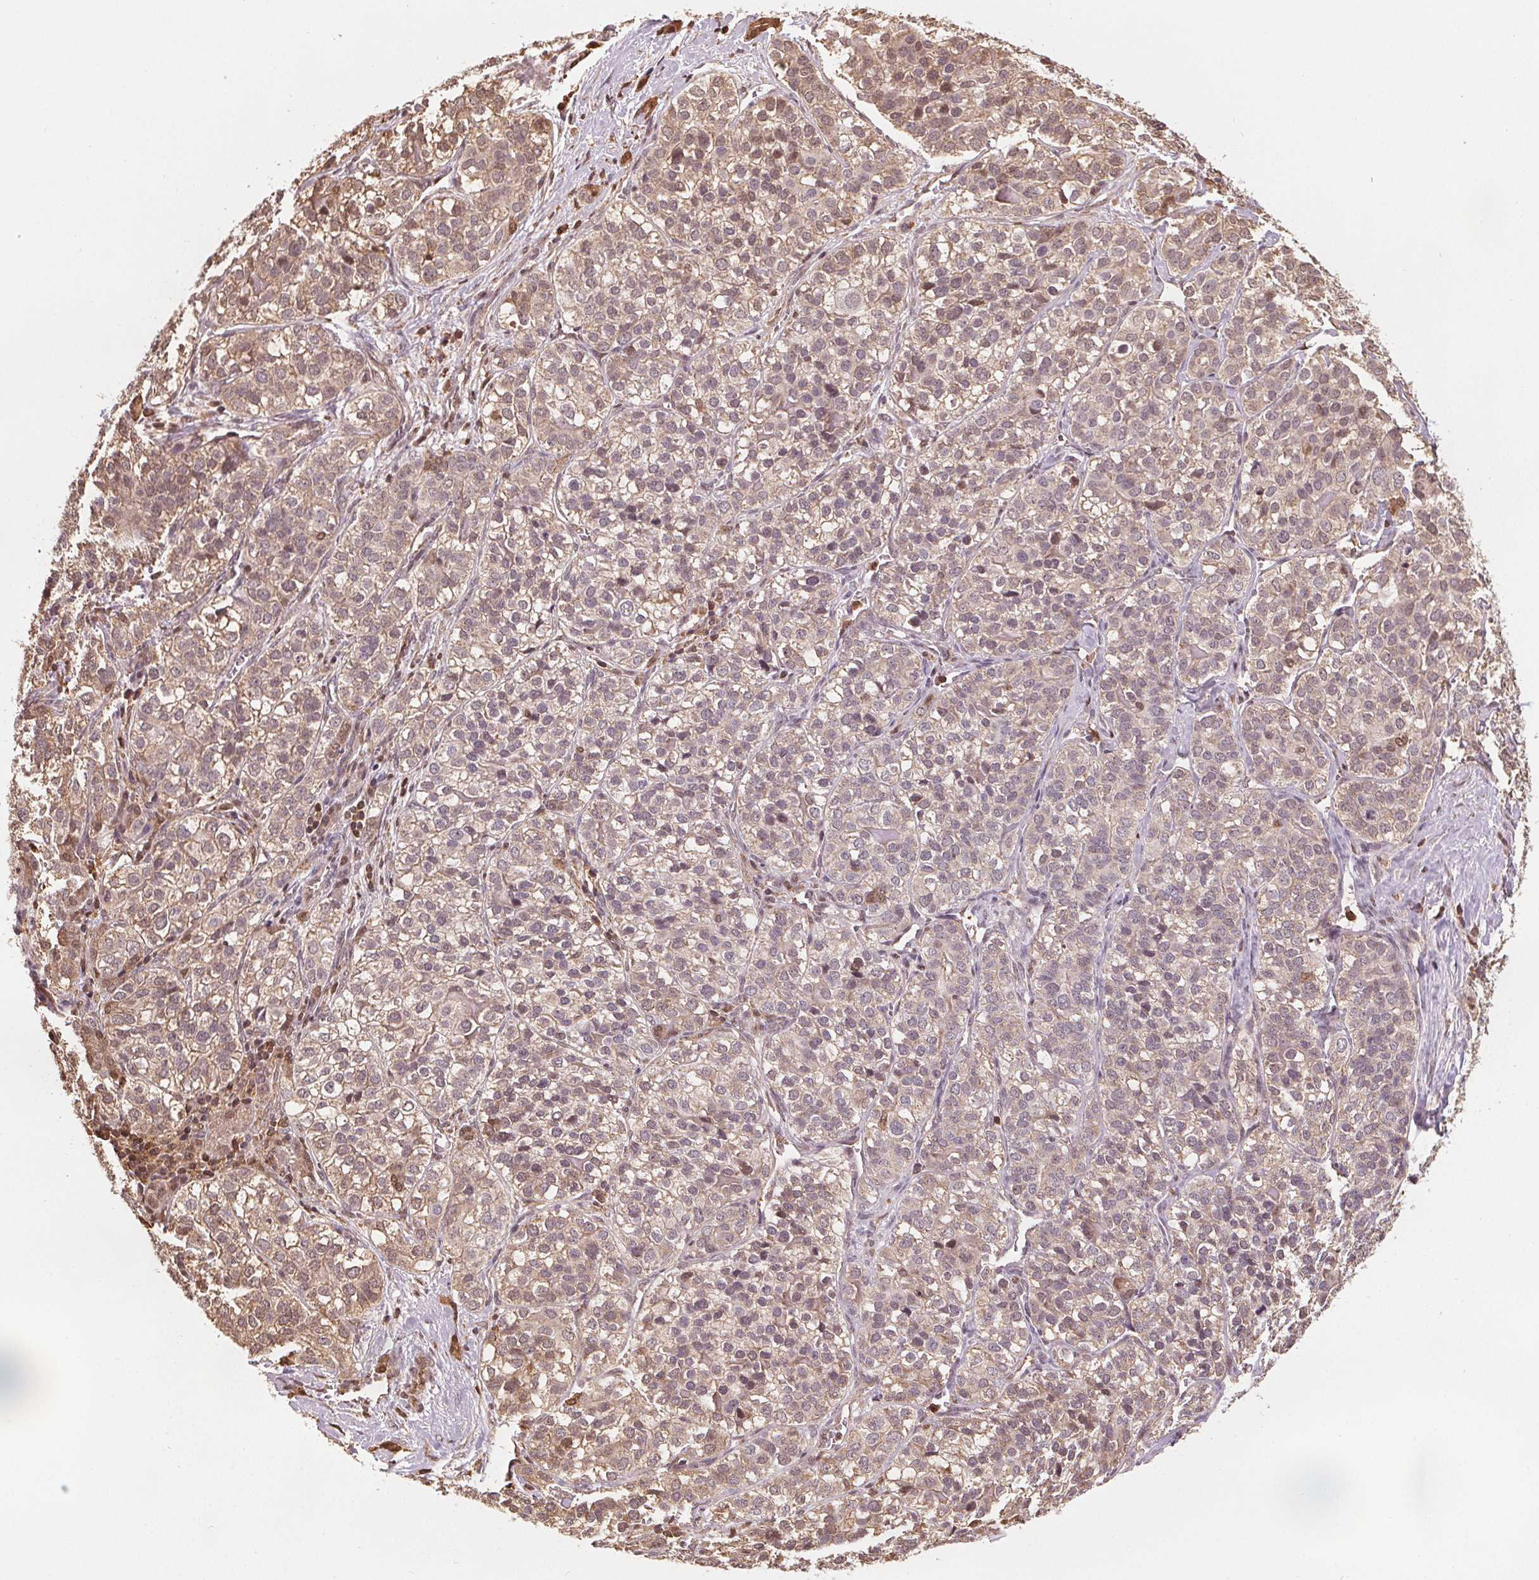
{"staining": {"intensity": "weak", "quantity": ">75%", "location": "cytoplasmic/membranous,nuclear"}, "tissue": "liver cancer", "cell_type": "Tumor cells", "image_type": "cancer", "snomed": [{"axis": "morphology", "description": "Cholangiocarcinoma"}, {"axis": "topography", "description": "Liver"}], "caption": "Human liver cancer (cholangiocarcinoma) stained with a protein marker reveals weak staining in tumor cells.", "gene": "ENO1", "patient": {"sex": "male", "age": 56}}